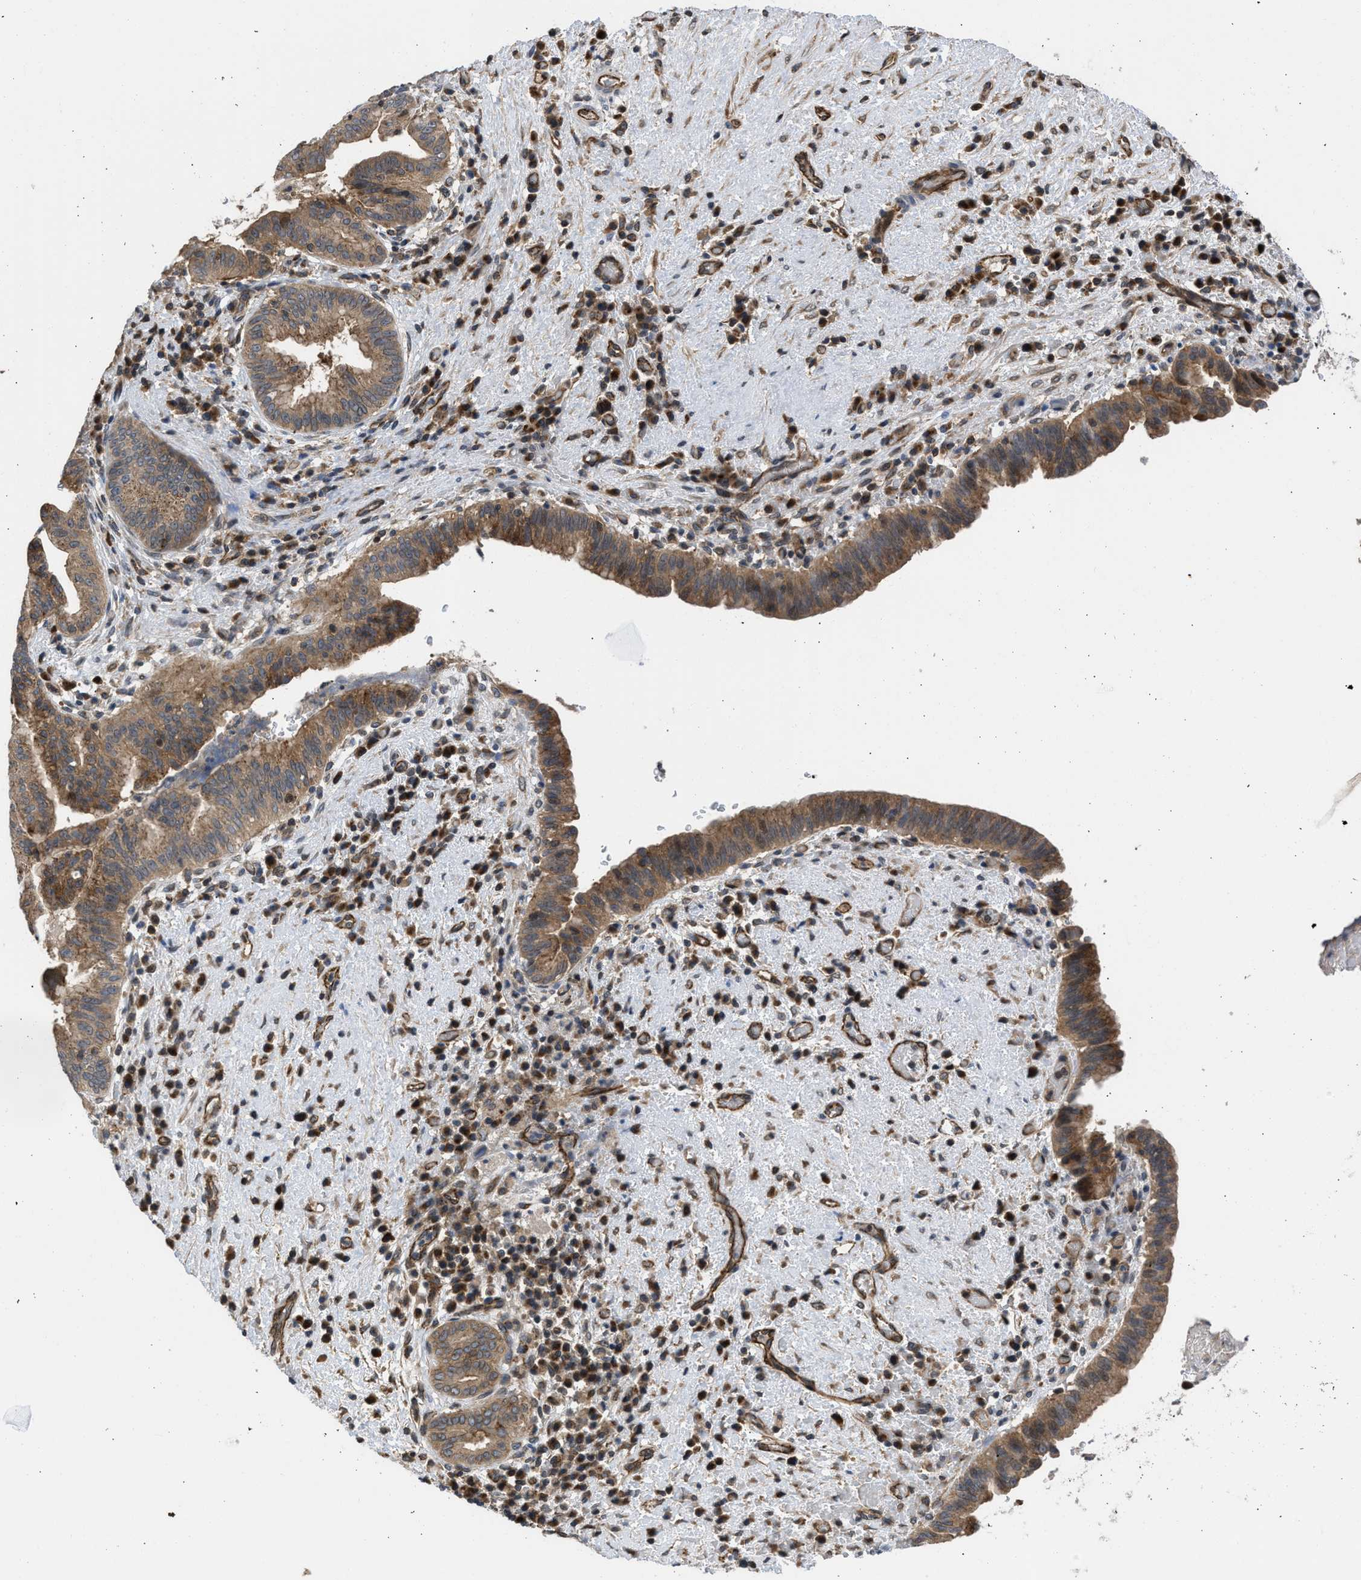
{"staining": {"intensity": "moderate", "quantity": ">75%", "location": "cytoplasmic/membranous"}, "tissue": "liver cancer", "cell_type": "Tumor cells", "image_type": "cancer", "snomed": [{"axis": "morphology", "description": "Cholangiocarcinoma"}, {"axis": "topography", "description": "Liver"}], "caption": "The image shows immunohistochemical staining of cholangiocarcinoma (liver). There is moderate cytoplasmic/membranous staining is seen in approximately >75% of tumor cells.", "gene": "GPATCH2L", "patient": {"sex": "female", "age": 38}}